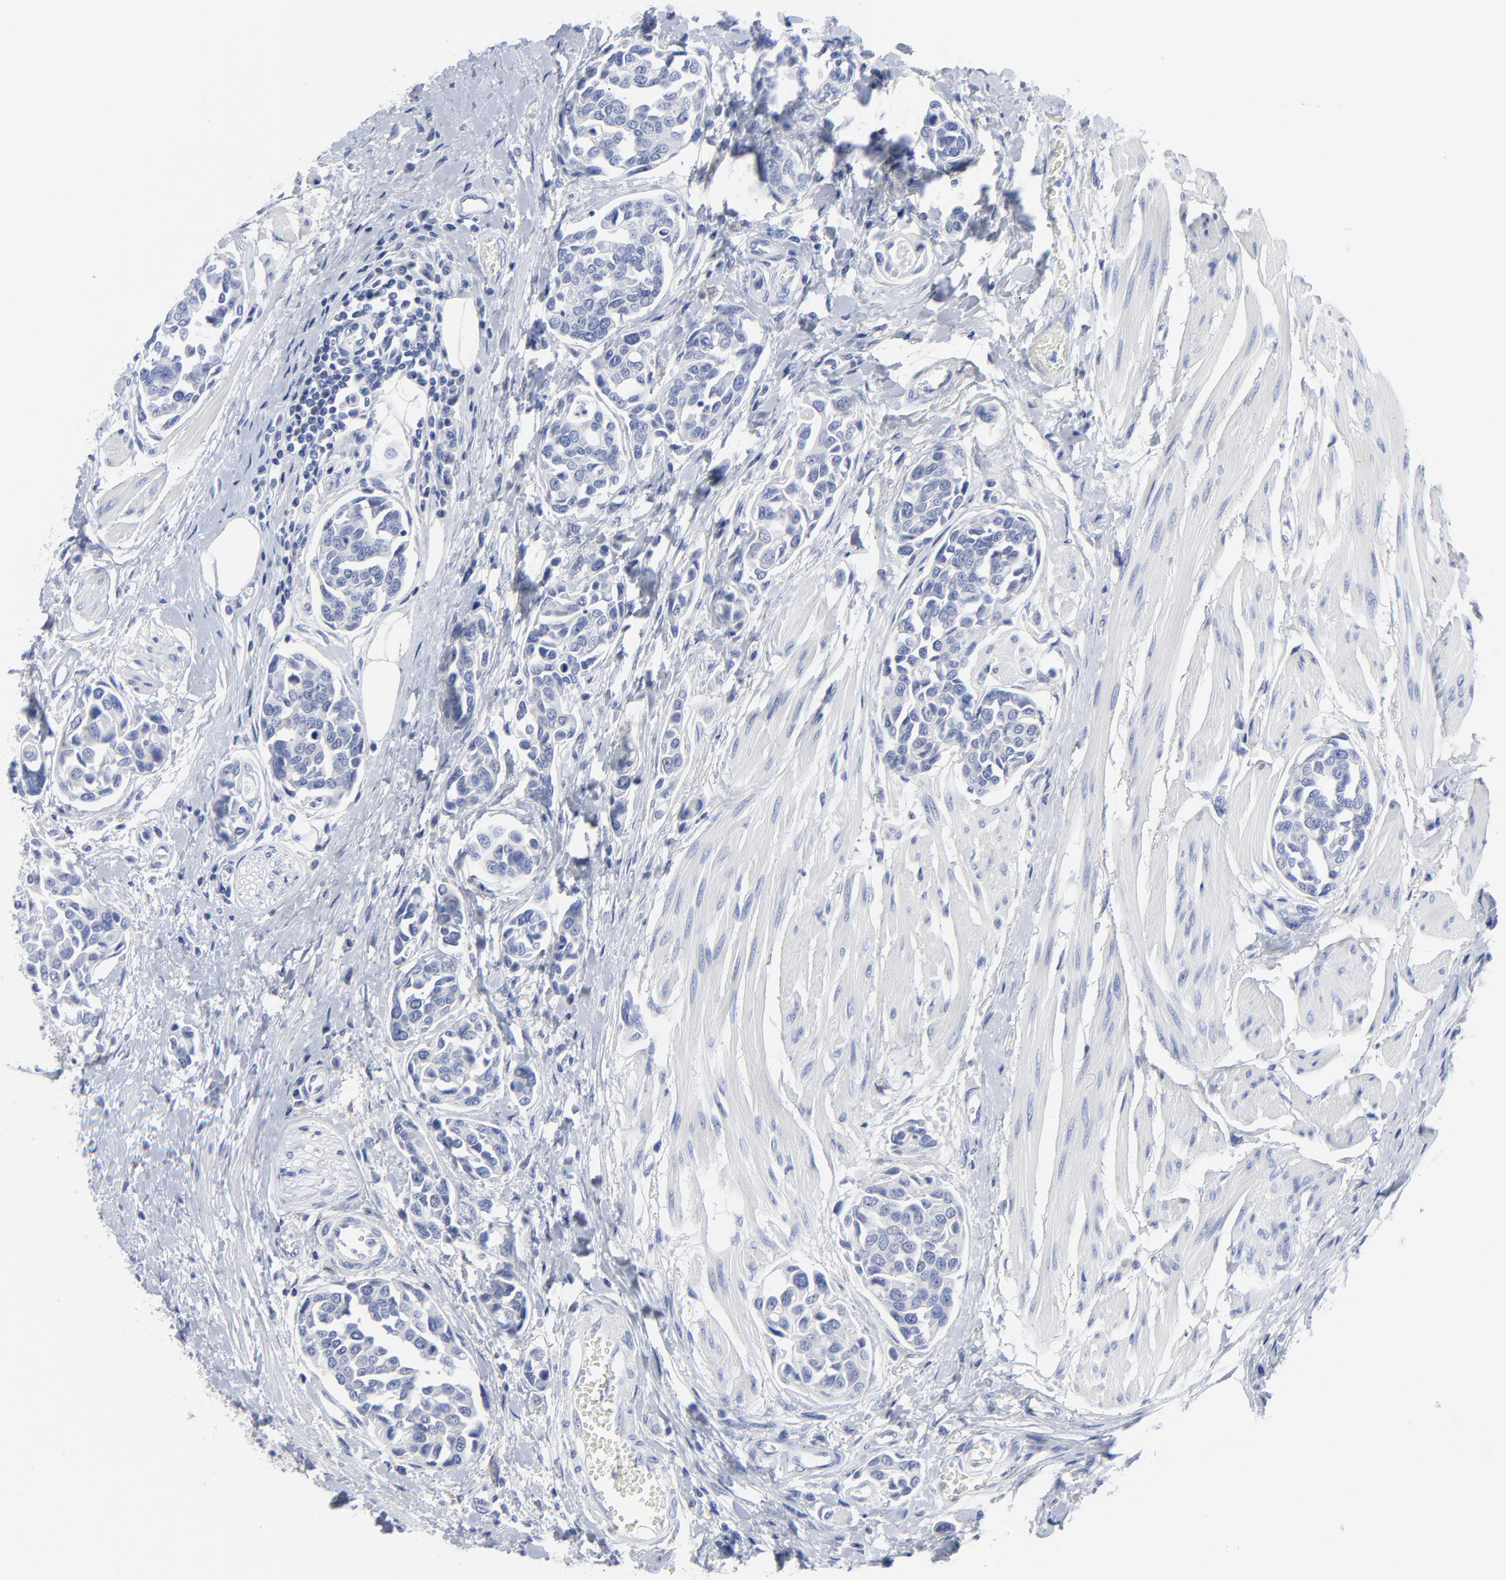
{"staining": {"intensity": "negative", "quantity": "none", "location": "none"}, "tissue": "urothelial cancer", "cell_type": "Tumor cells", "image_type": "cancer", "snomed": [{"axis": "morphology", "description": "Urothelial carcinoma, High grade"}, {"axis": "topography", "description": "Urinary bladder"}], "caption": "Tumor cells are negative for brown protein staining in high-grade urothelial carcinoma.", "gene": "STAT2", "patient": {"sex": "male", "age": 78}}